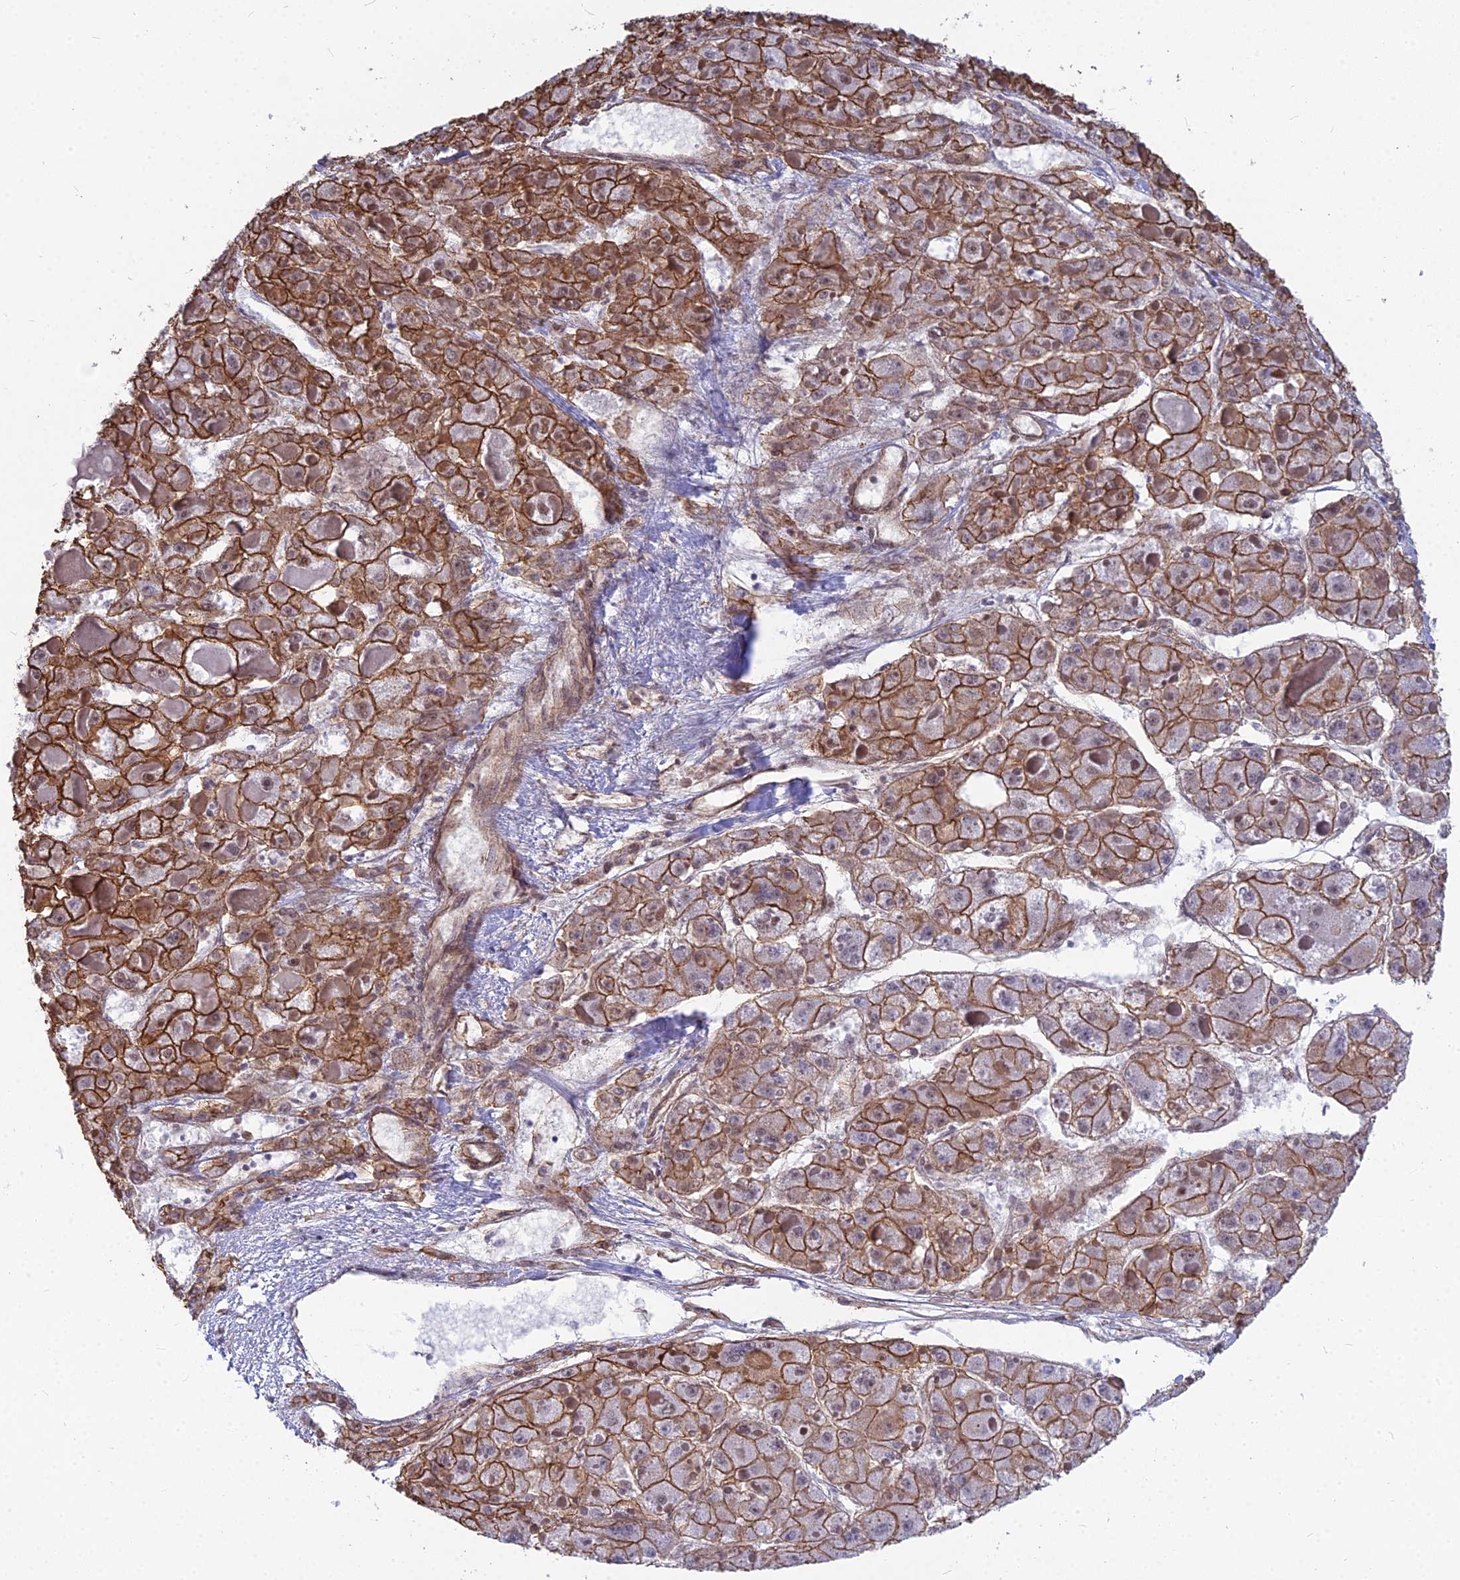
{"staining": {"intensity": "moderate", "quantity": ">75%", "location": "cytoplasmic/membranous"}, "tissue": "liver cancer", "cell_type": "Tumor cells", "image_type": "cancer", "snomed": [{"axis": "morphology", "description": "Carcinoma, Hepatocellular, NOS"}, {"axis": "topography", "description": "Liver"}], "caption": "The histopathology image displays staining of hepatocellular carcinoma (liver), revealing moderate cytoplasmic/membranous protein expression (brown color) within tumor cells. (Brightfield microscopy of DAB IHC at high magnification).", "gene": "YJU2", "patient": {"sex": "female", "age": 73}}